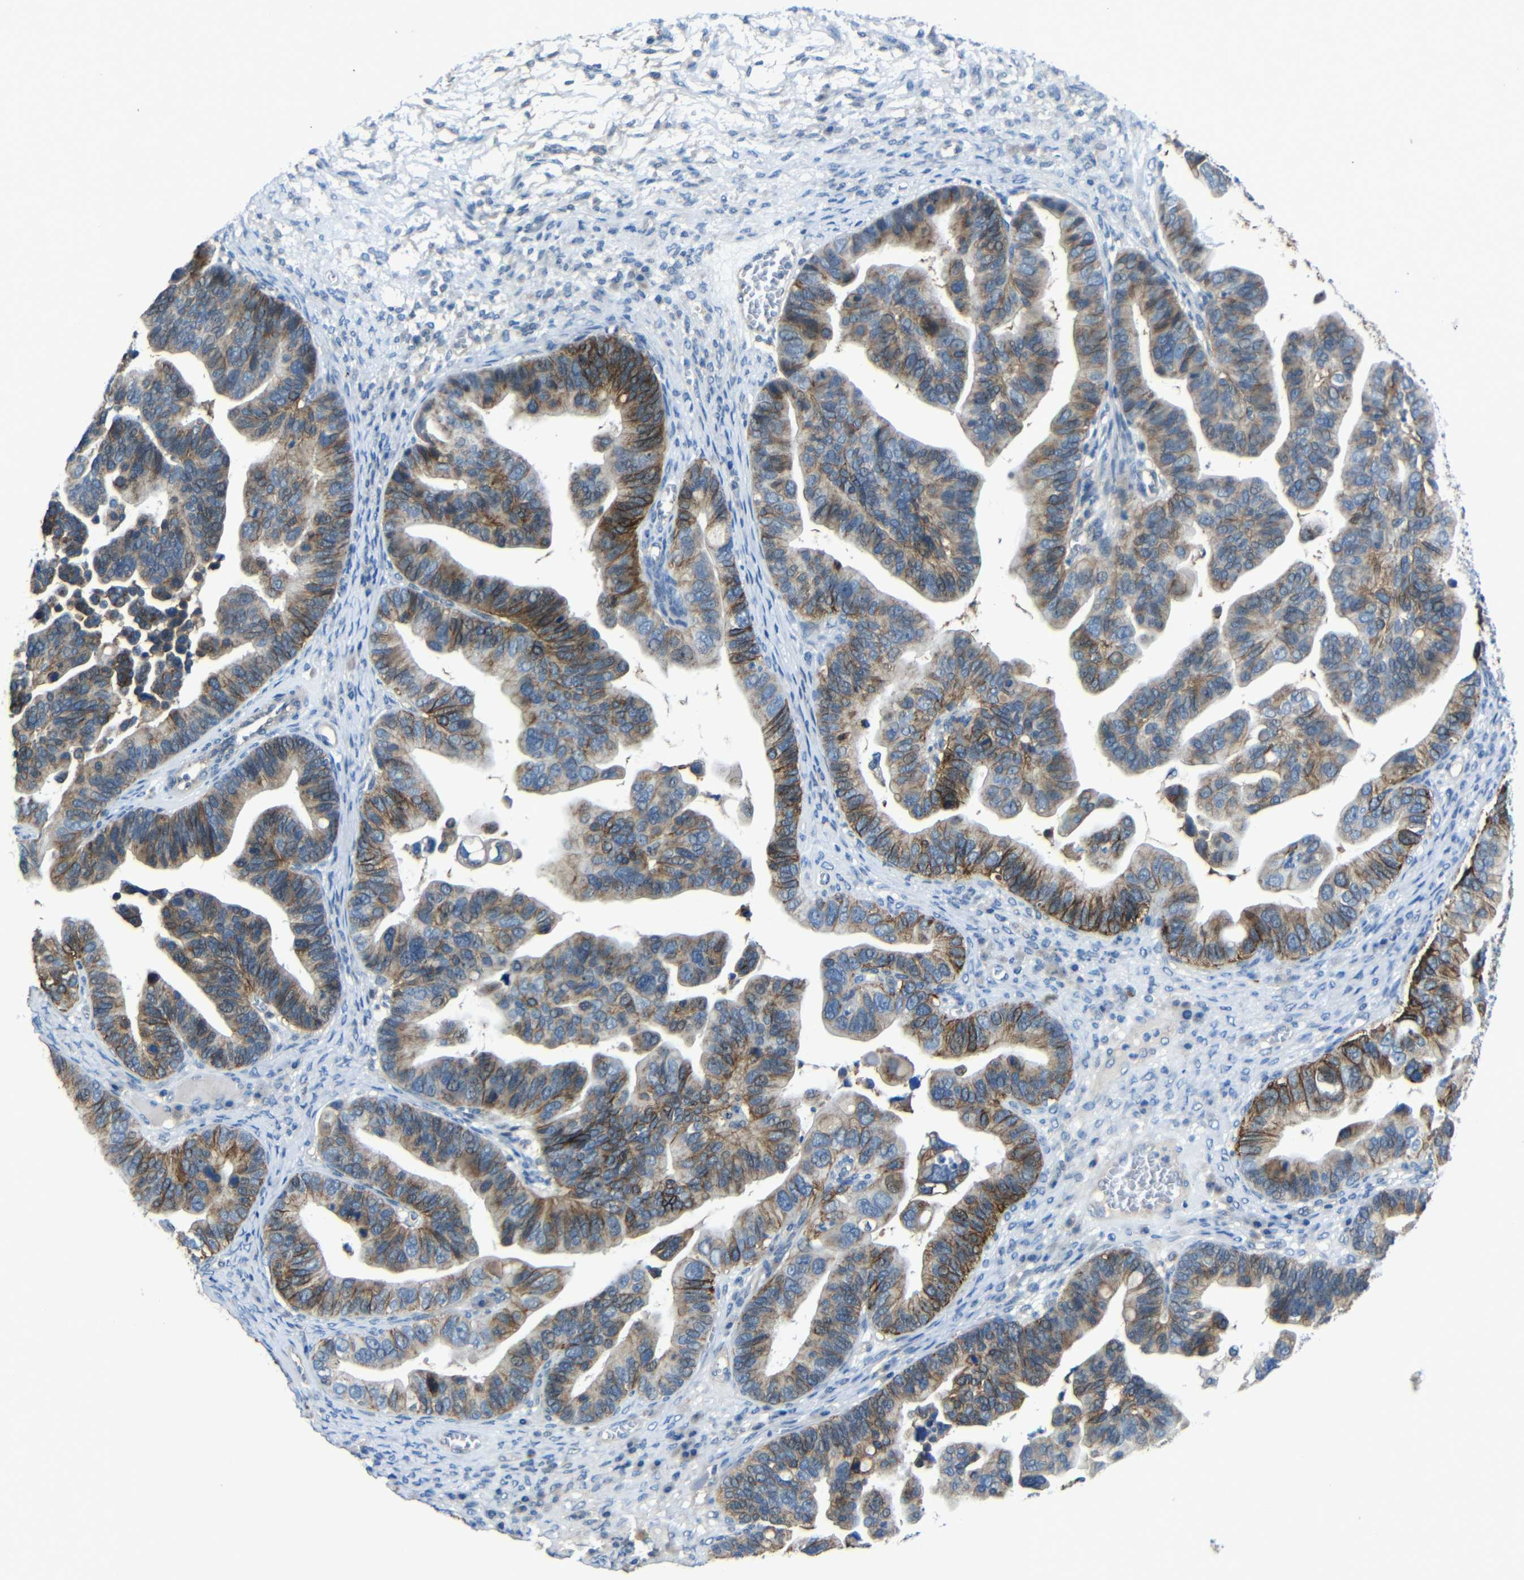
{"staining": {"intensity": "moderate", "quantity": "25%-75%", "location": "cytoplasmic/membranous"}, "tissue": "ovarian cancer", "cell_type": "Tumor cells", "image_type": "cancer", "snomed": [{"axis": "morphology", "description": "Cystadenocarcinoma, serous, NOS"}, {"axis": "topography", "description": "Ovary"}], "caption": "Human ovarian cancer stained for a protein (brown) displays moderate cytoplasmic/membranous positive staining in about 25%-75% of tumor cells.", "gene": "ZNF90", "patient": {"sex": "female", "age": 56}}